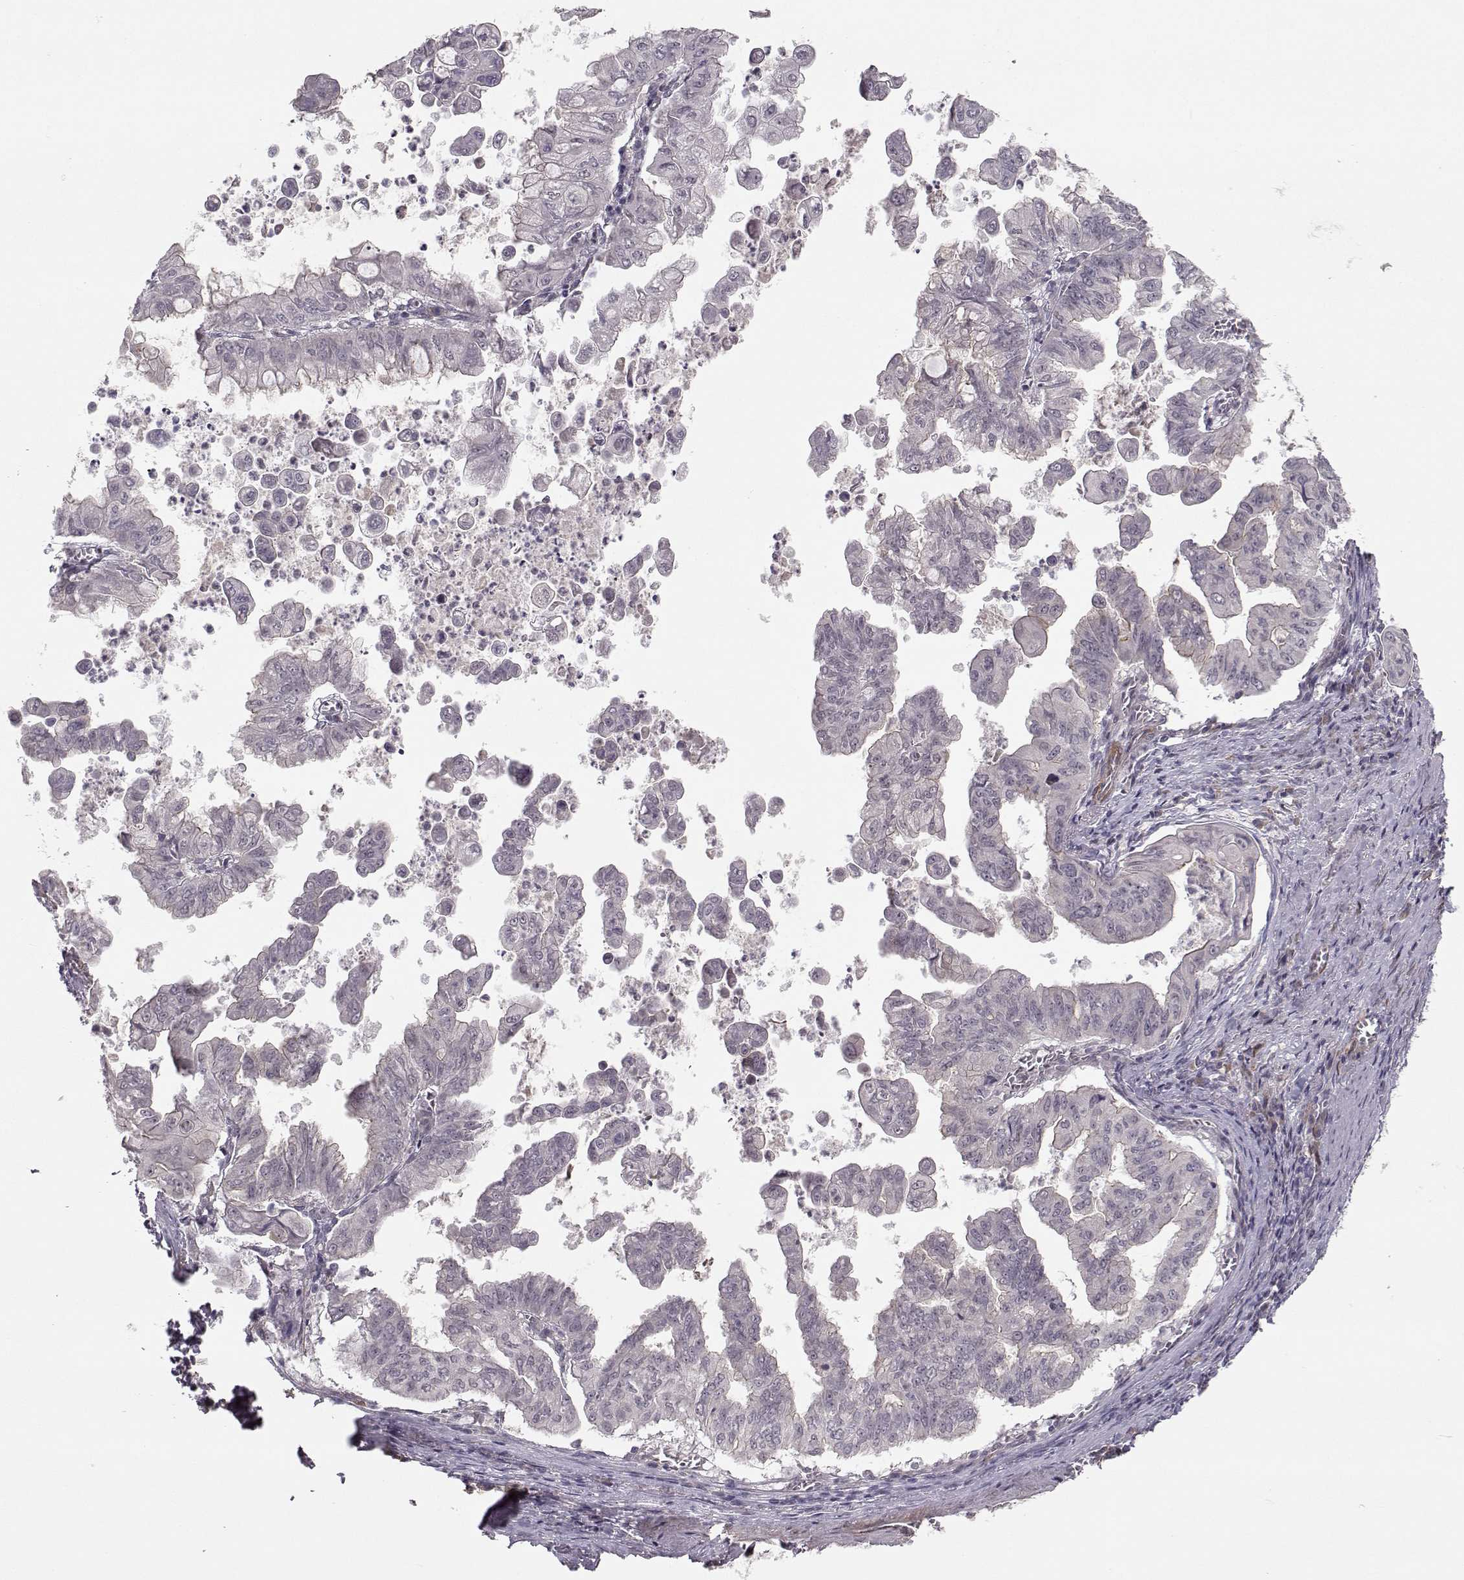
{"staining": {"intensity": "weak", "quantity": "<25%", "location": "cytoplasmic/membranous"}, "tissue": "stomach cancer", "cell_type": "Tumor cells", "image_type": "cancer", "snomed": [{"axis": "morphology", "description": "Adenocarcinoma, NOS"}, {"axis": "topography", "description": "Stomach, upper"}], "caption": "Immunohistochemistry (IHC) photomicrograph of human stomach cancer stained for a protein (brown), which shows no staining in tumor cells.", "gene": "PLEKHG3", "patient": {"sex": "male", "age": 80}}